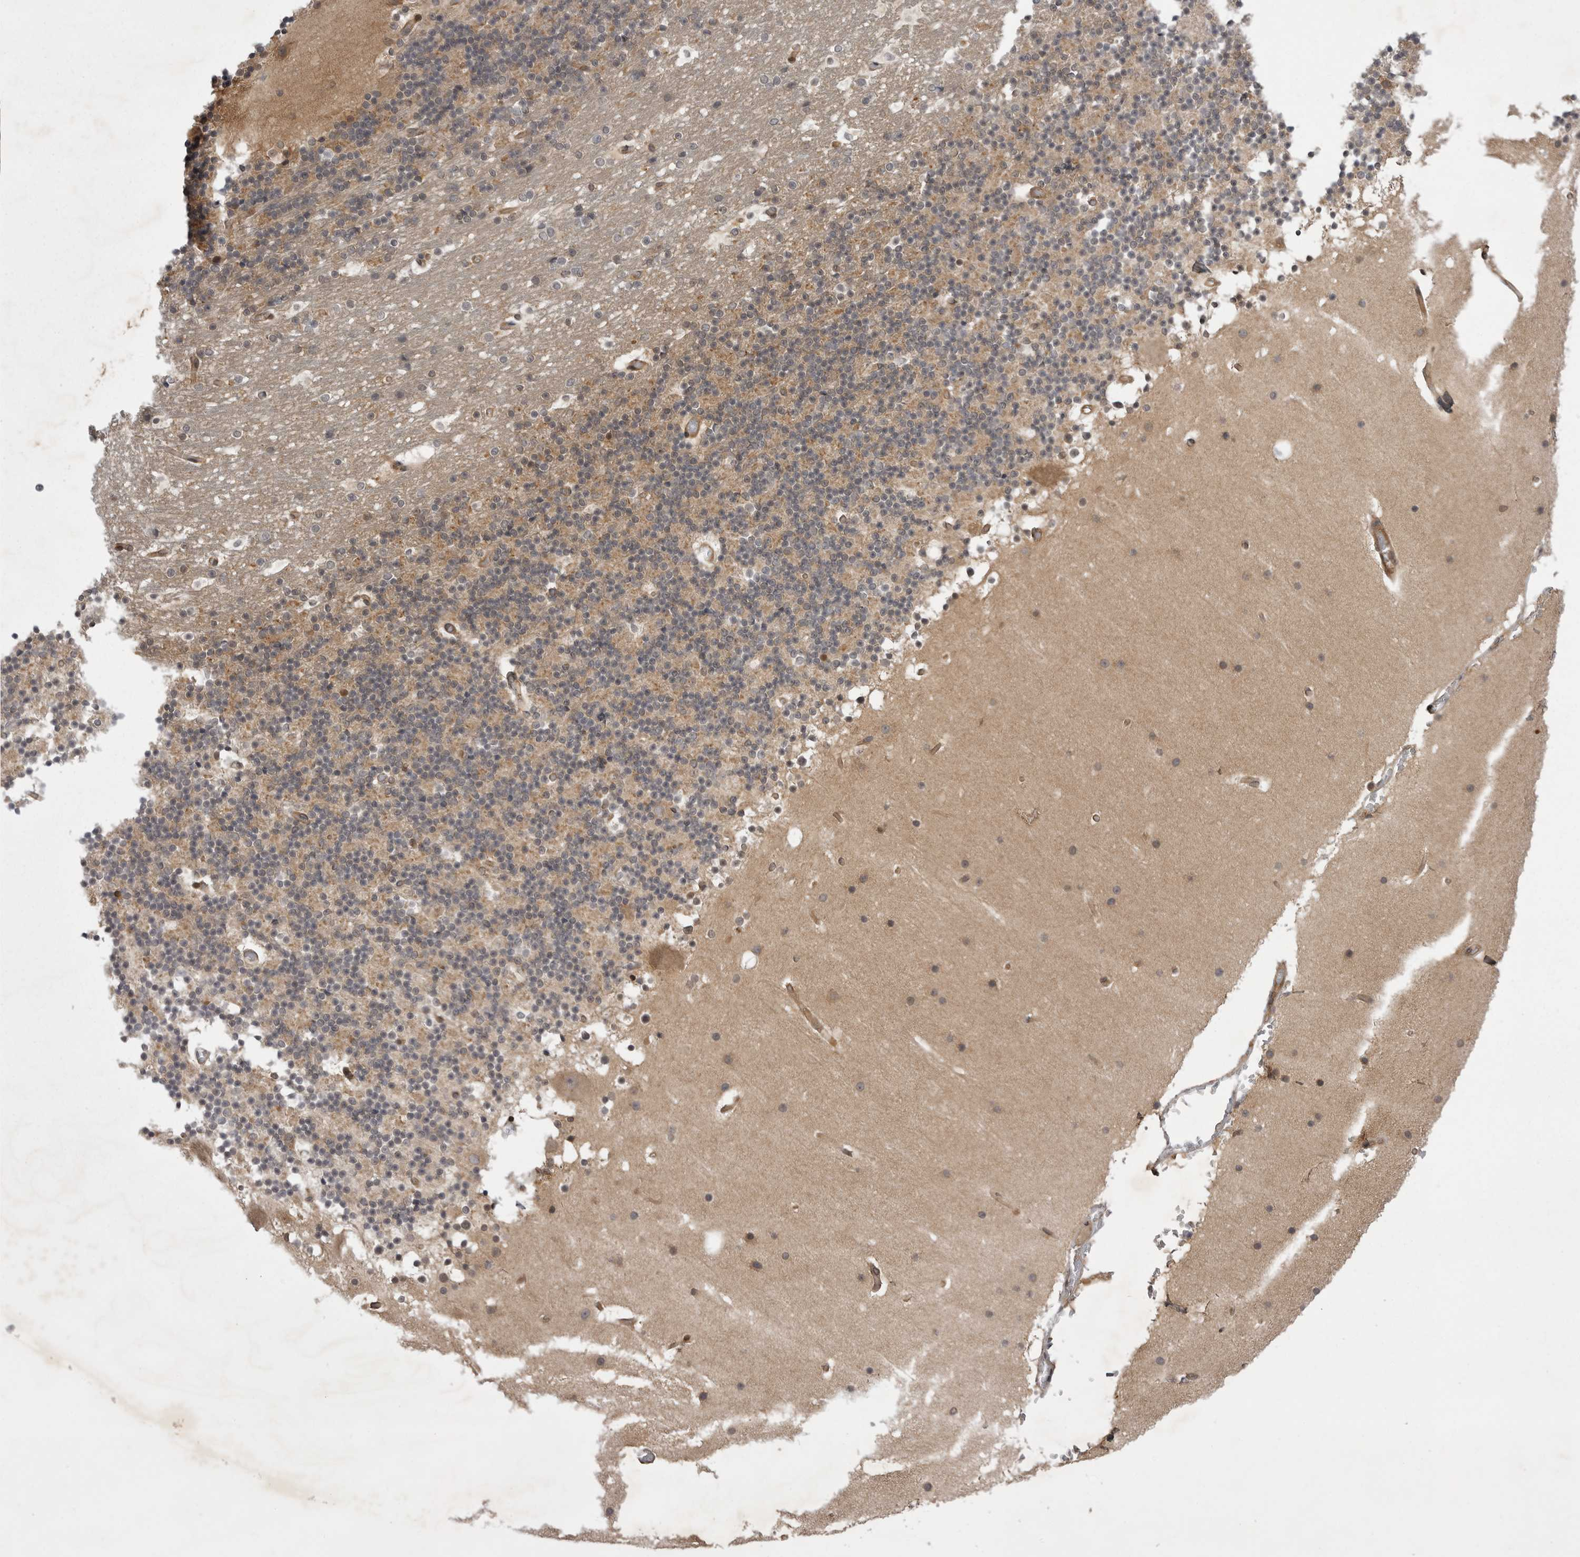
{"staining": {"intensity": "weak", "quantity": "25%-75%", "location": "cytoplasmic/membranous"}, "tissue": "cerebellum", "cell_type": "Cells in granular layer", "image_type": "normal", "snomed": [{"axis": "morphology", "description": "Normal tissue, NOS"}, {"axis": "topography", "description": "Cerebellum"}], "caption": "Brown immunohistochemical staining in unremarkable cerebellum shows weak cytoplasmic/membranous staining in about 25%-75% of cells in granular layer. The protein is stained brown, and the nuclei are stained in blue (DAB (3,3'-diaminobenzidine) IHC with brightfield microscopy, high magnification).", "gene": "STK24", "patient": {"sex": "male", "age": 57}}